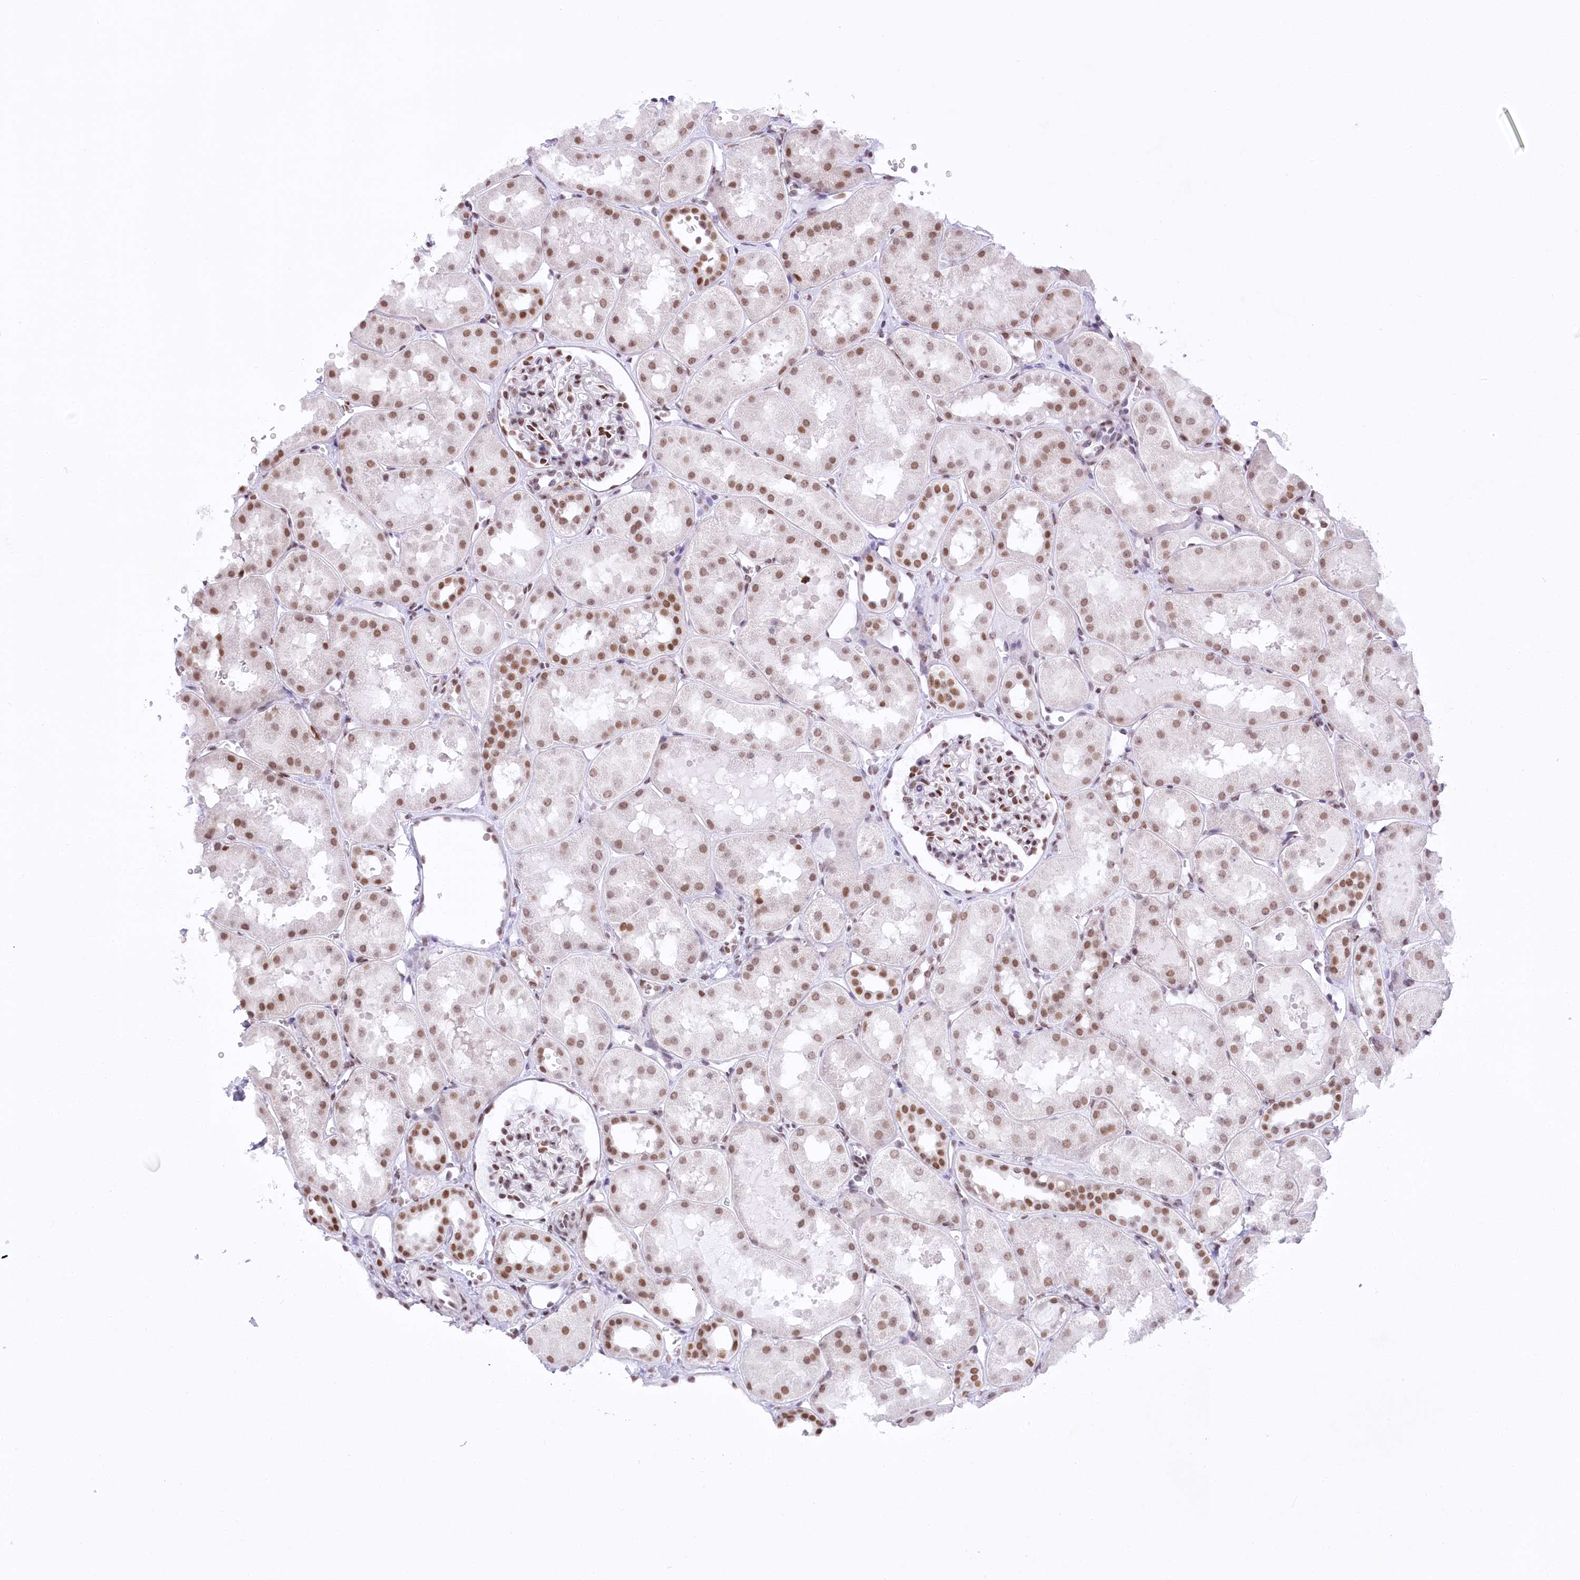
{"staining": {"intensity": "moderate", "quantity": "25%-75%", "location": "nuclear"}, "tissue": "kidney", "cell_type": "Cells in glomeruli", "image_type": "normal", "snomed": [{"axis": "morphology", "description": "Normal tissue, NOS"}, {"axis": "topography", "description": "Kidney"}, {"axis": "topography", "description": "Urinary bladder"}], "caption": "Cells in glomeruli reveal medium levels of moderate nuclear expression in about 25%-75% of cells in unremarkable kidney.", "gene": "HNRNPA0", "patient": {"sex": "male", "age": 16}}